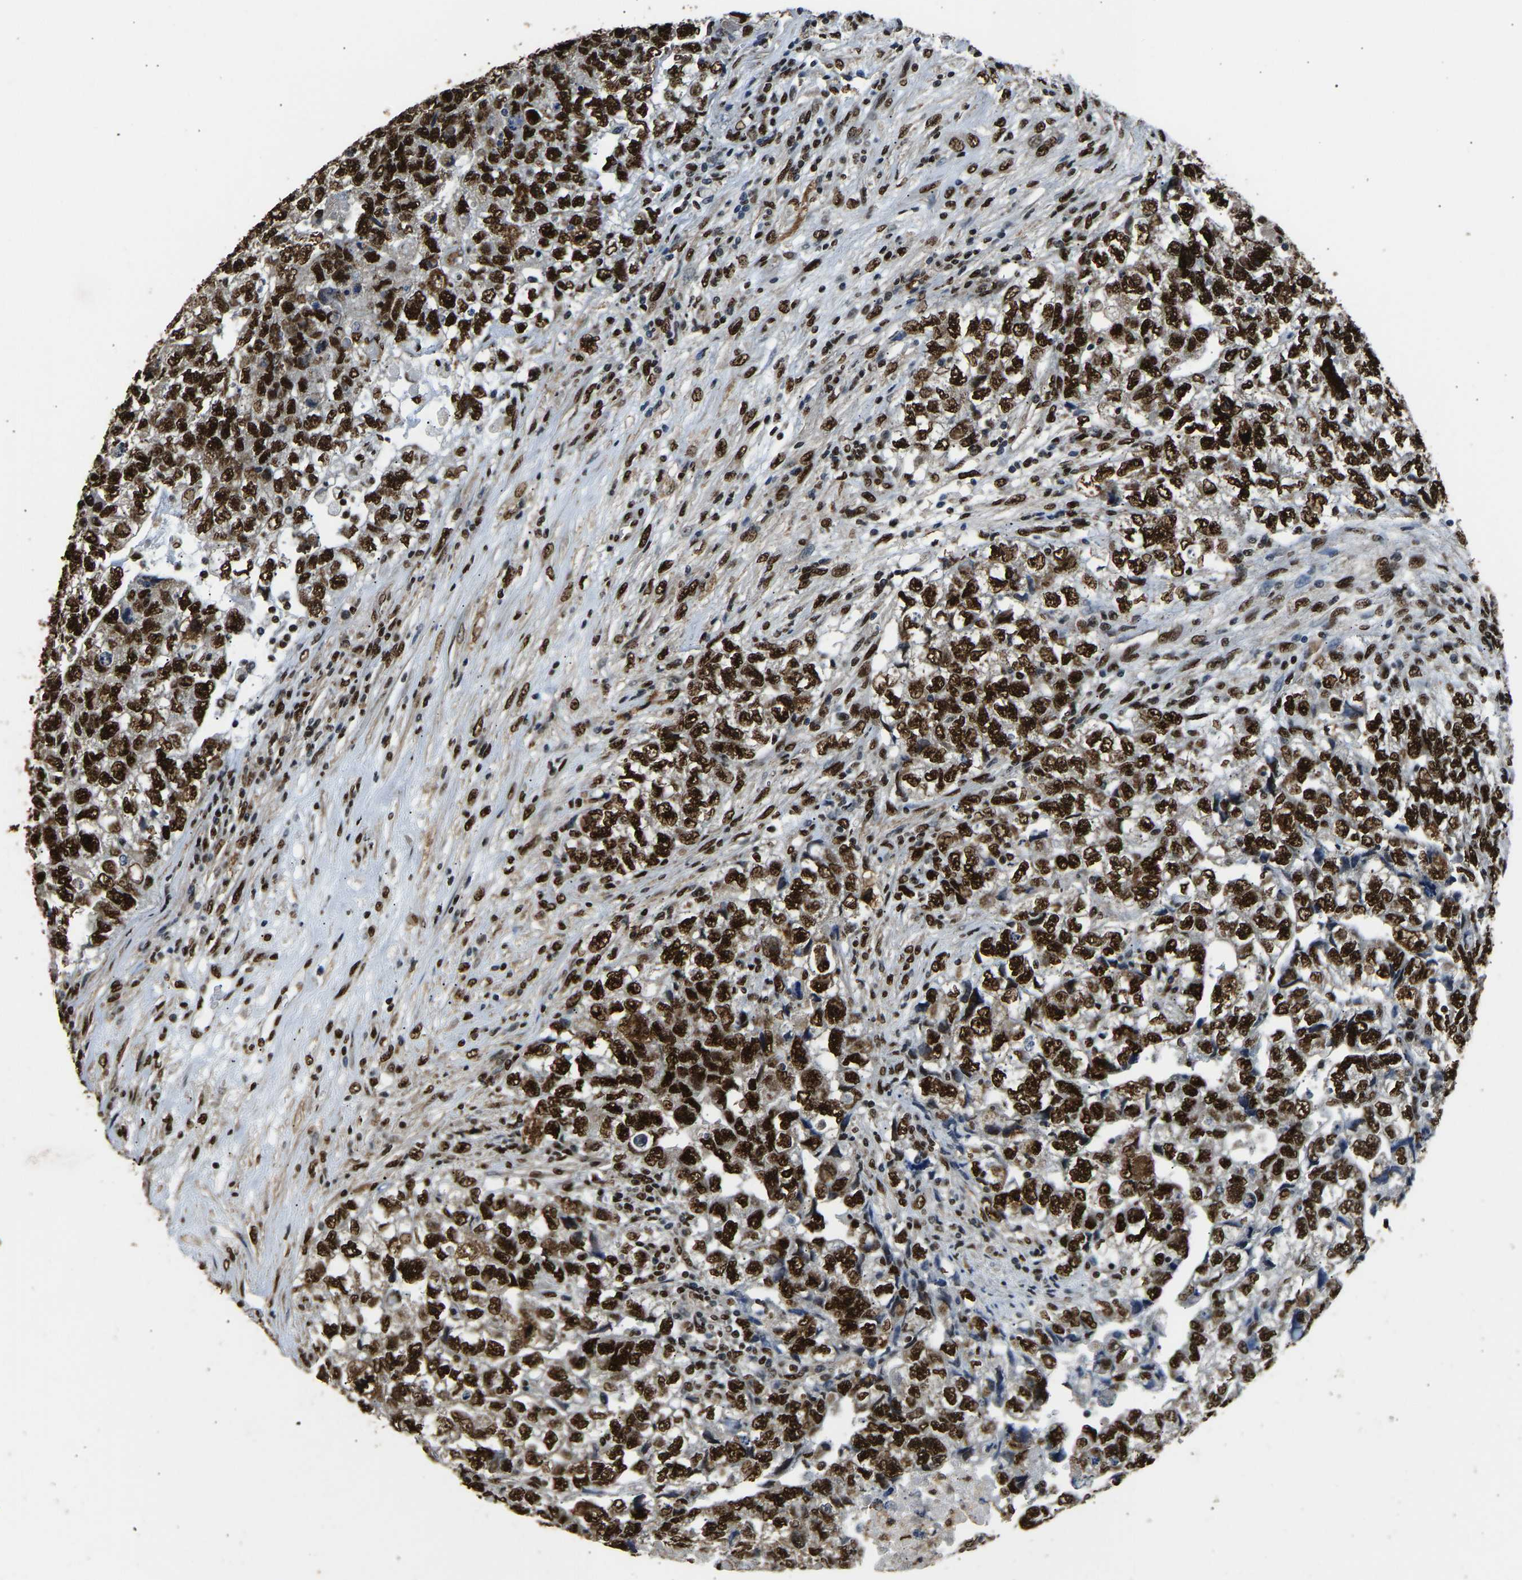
{"staining": {"intensity": "strong", "quantity": ">75%", "location": "nuclear"}, "tissue": "testis cancer", "cell_type": "Tumor cells", "image_type": "cancer", "snomed": [{"axis": "morphology", "description": "Carcinoma, Embryonal, NOS"}, {"axis": "topography", "description": "Testis"}], "caption": "Protein staining by immunohistochemistry (IHC) demonstrates strong nuclear staining in approximately >75% of tumor cells in testis cancer.", "gene": "SAFB", "patient": {"sex": "male", "age": 36}}